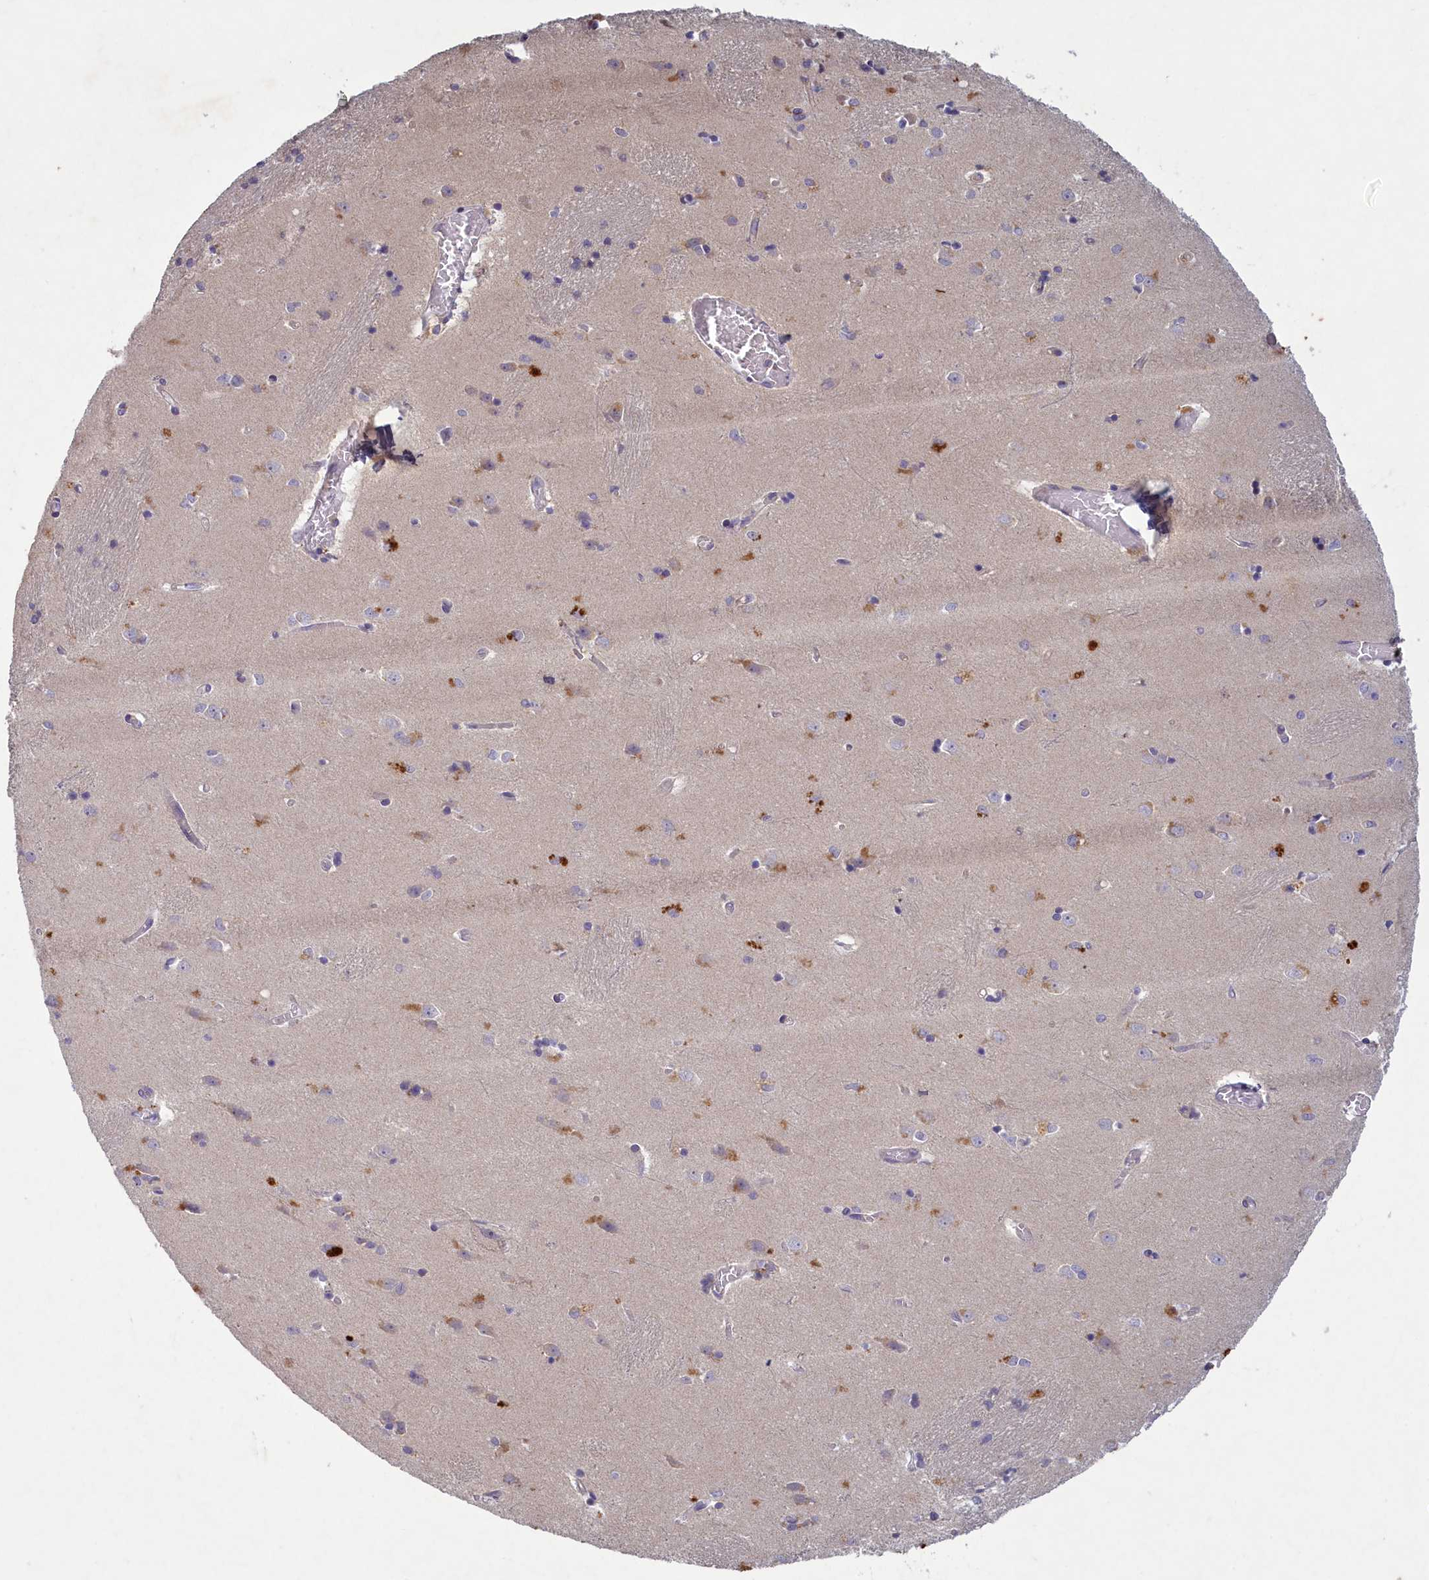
{"staining": {"intensity": "negative", "quantity": "none", "location": "none"}, "tissue": "caudate", "cell_type": "Glial cells", "image_type": "normal", "snomed": [{"axis": "morphology", "description": "Normal tissue, NOS"}, {"axis": "topography", "description": "Lateral ventricle wall"}], "caption": "High power microscopy histopathology image of an immunohistochemistry image of normal caudate, revealing no significant expression in glial cells. (Brightfield microscopy of DAB (3,3'-diaminobenzidine) immunohistochemistry at high magnification).", "gene": "PLEKHG6", "patient": {"sex": "male", "age": 37}}